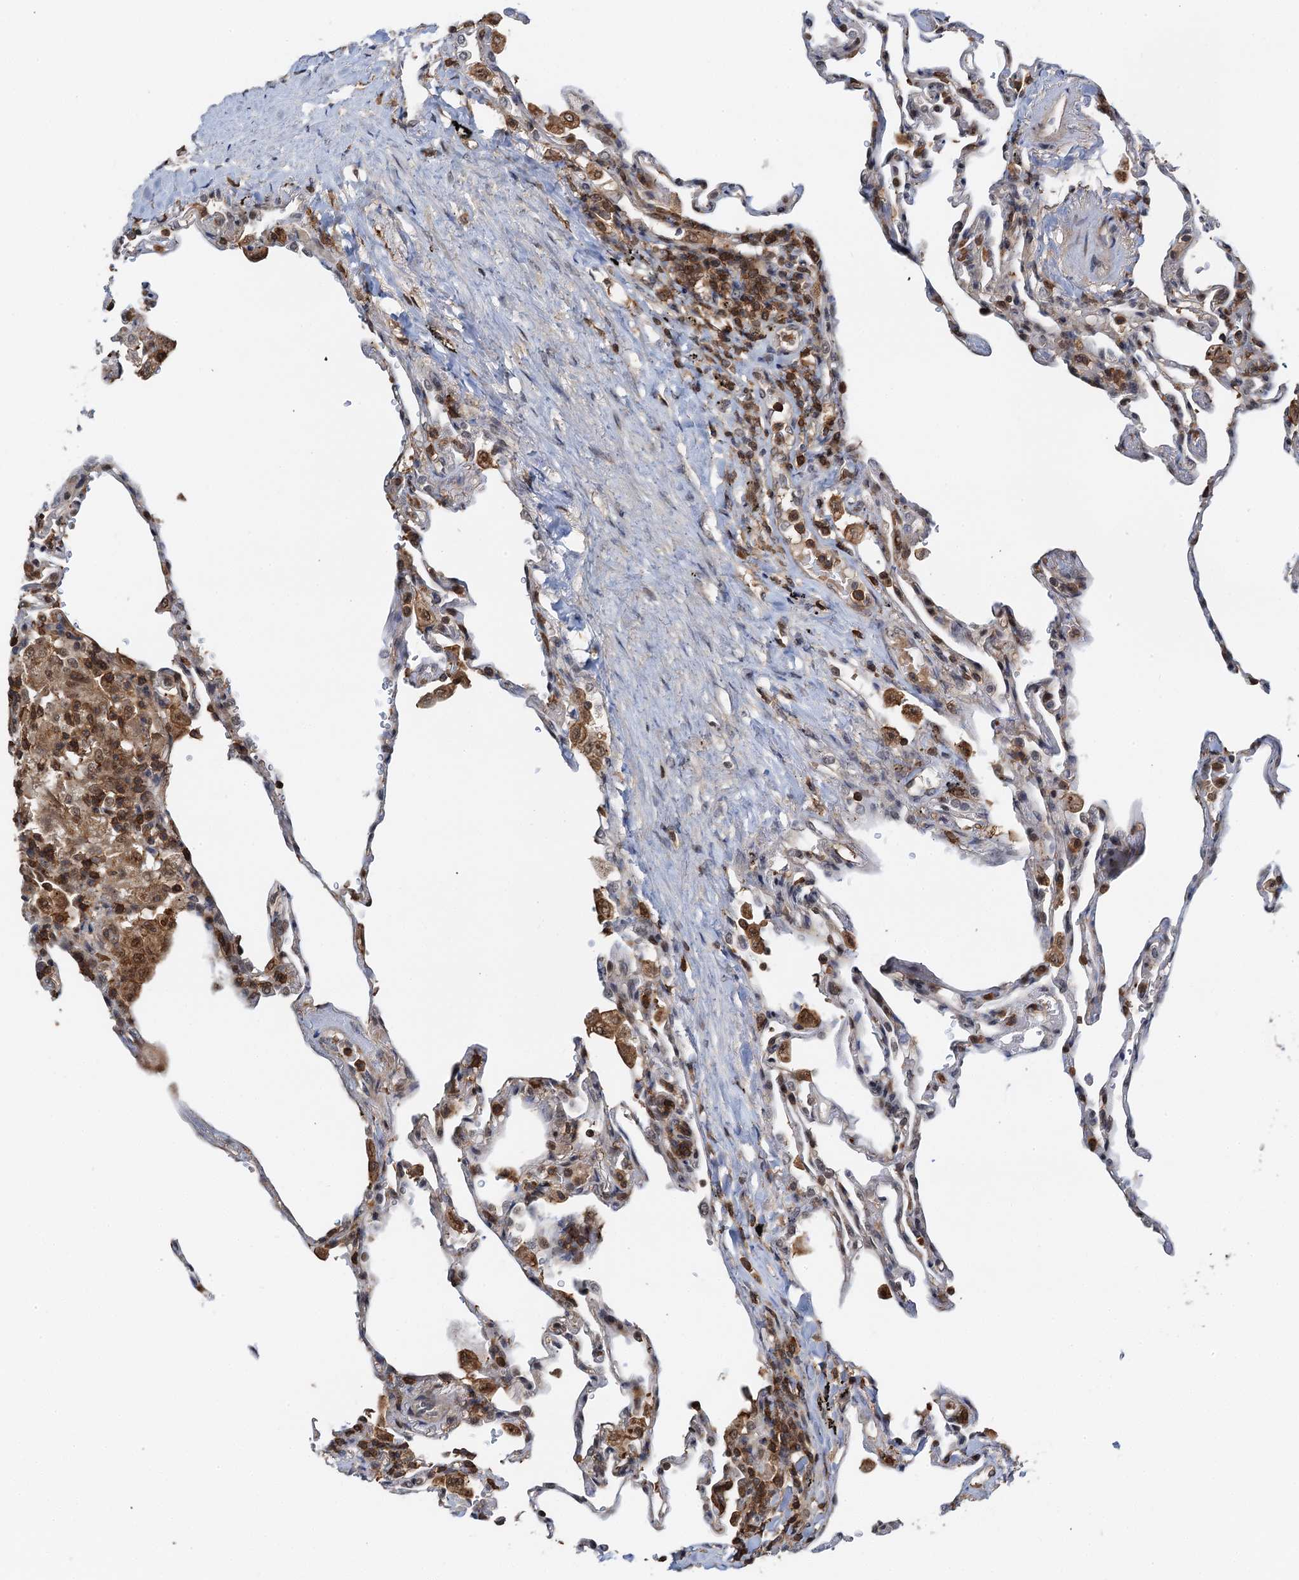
{"staining": {"intensity": "negative", "quantity": "none", "location": "none"}, "tissue": "lung", "cell_type": "Alveolar cells", "image_type": "normal", "snomed": [{"axis": "morphology", "description": "Normal tissue, NOS"}, {"axis": "topography", "description": "Lung"}], "caption": "The histopathology image reveals no significant staining in alveolar cells of lung.", "gene": "ZNF609", "patient": {"sex": "male", "age": 59}}